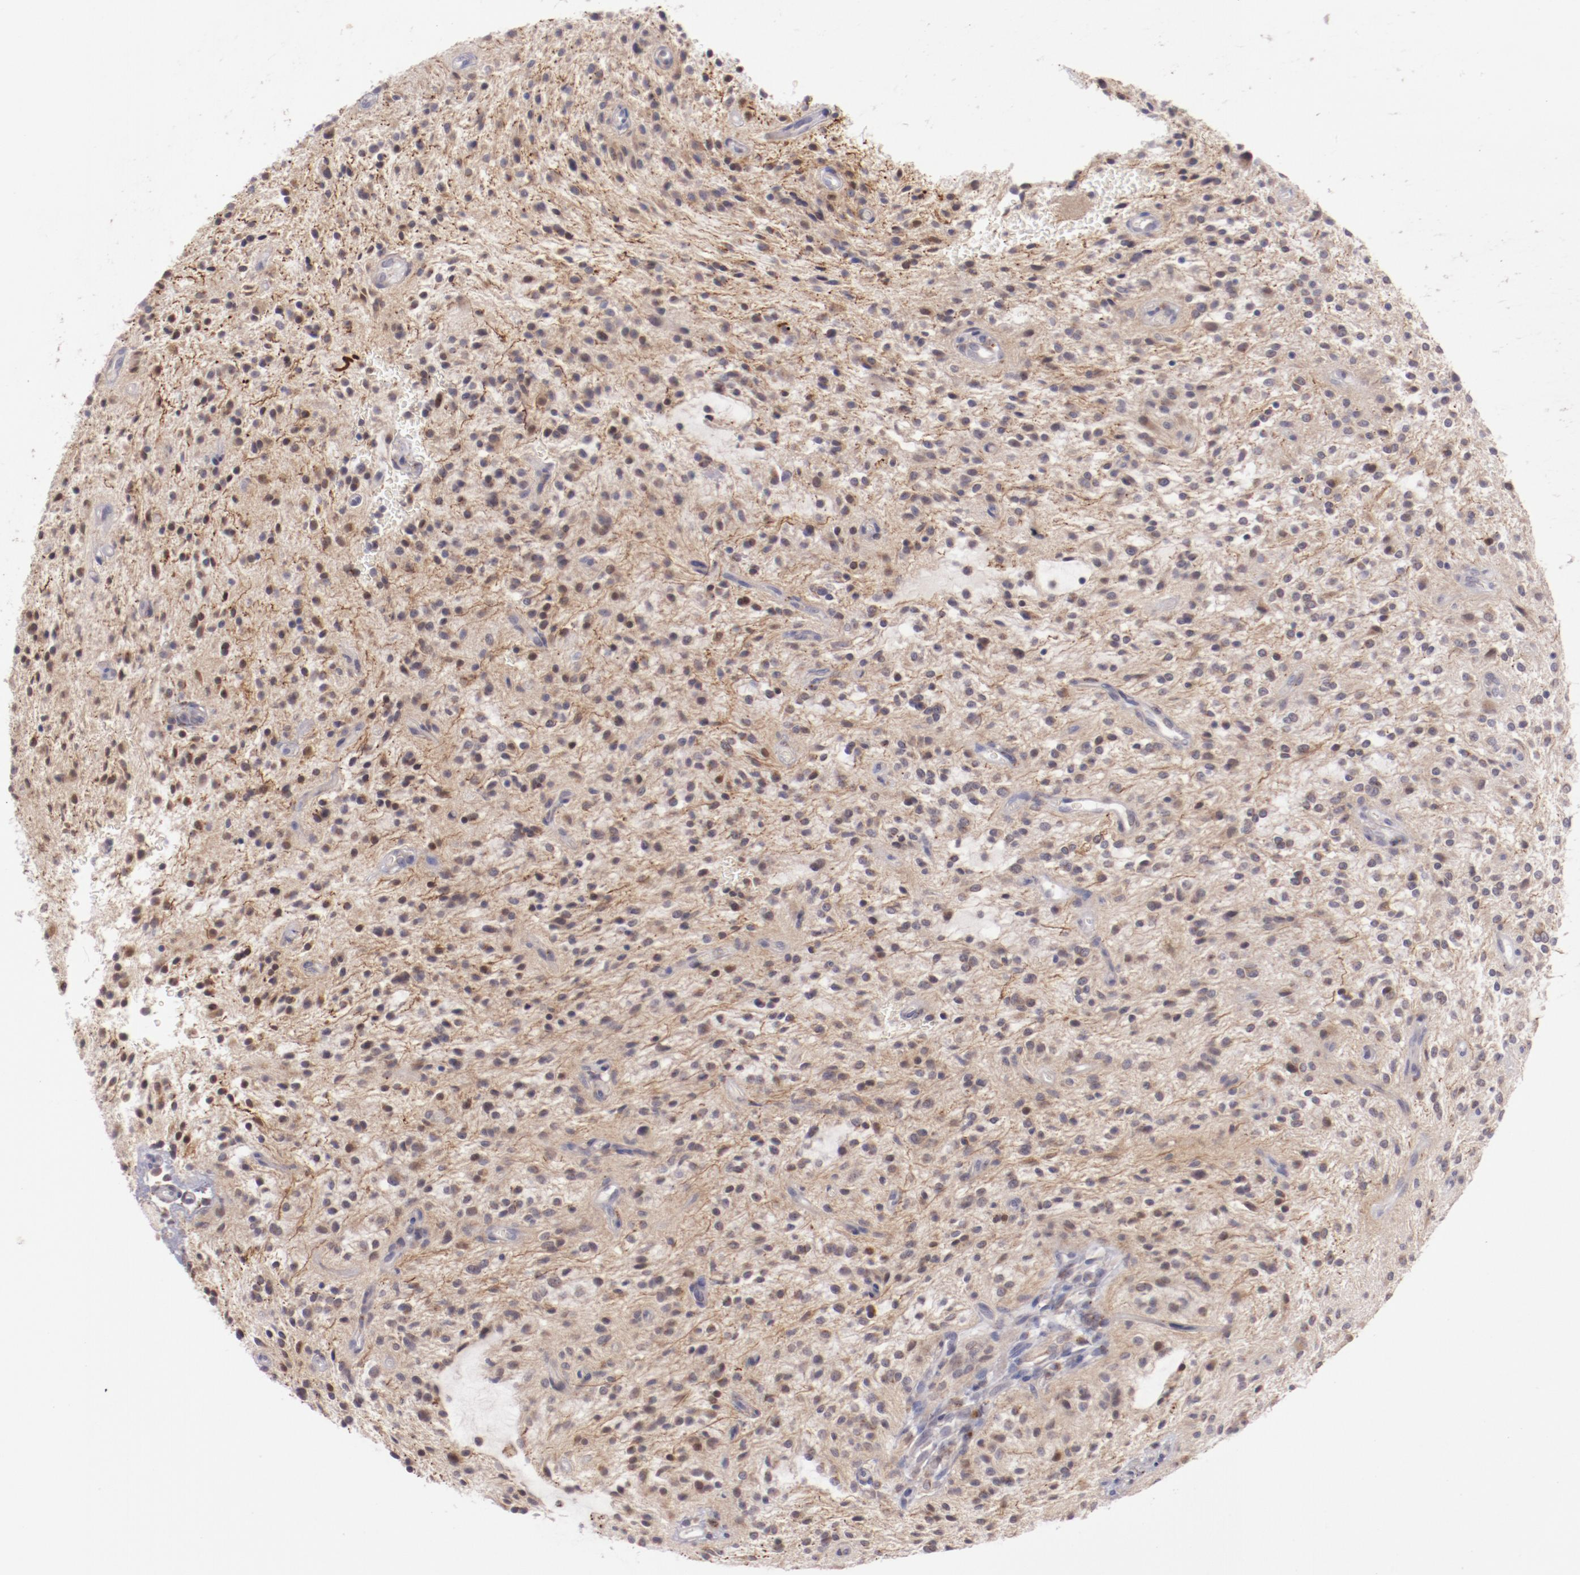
{"staining": {"intensity": "moderate", "quantity": ">75%", "location": "cytoplasmic/membranous,nuclear"}, "tissue": "glioma", "cell_type": "Tumor cells", "image_type": "cancer", "snomed": [{"axis": "morphology", "description": "Glioma, malignant, NOS"}, {"axis": "topography", "description": "Cerebellum"}], "caption": "This image reveals malignant glioma stained with immunohistochemistry to label a protein in brown. The cytoplasmic/membranous and nuclear of tumor cells show moderate positivity for the protein. Nuclei are counter-stained blue.", "gene": "TRAF3", "patient": {"sex": "female", "age": 10}}